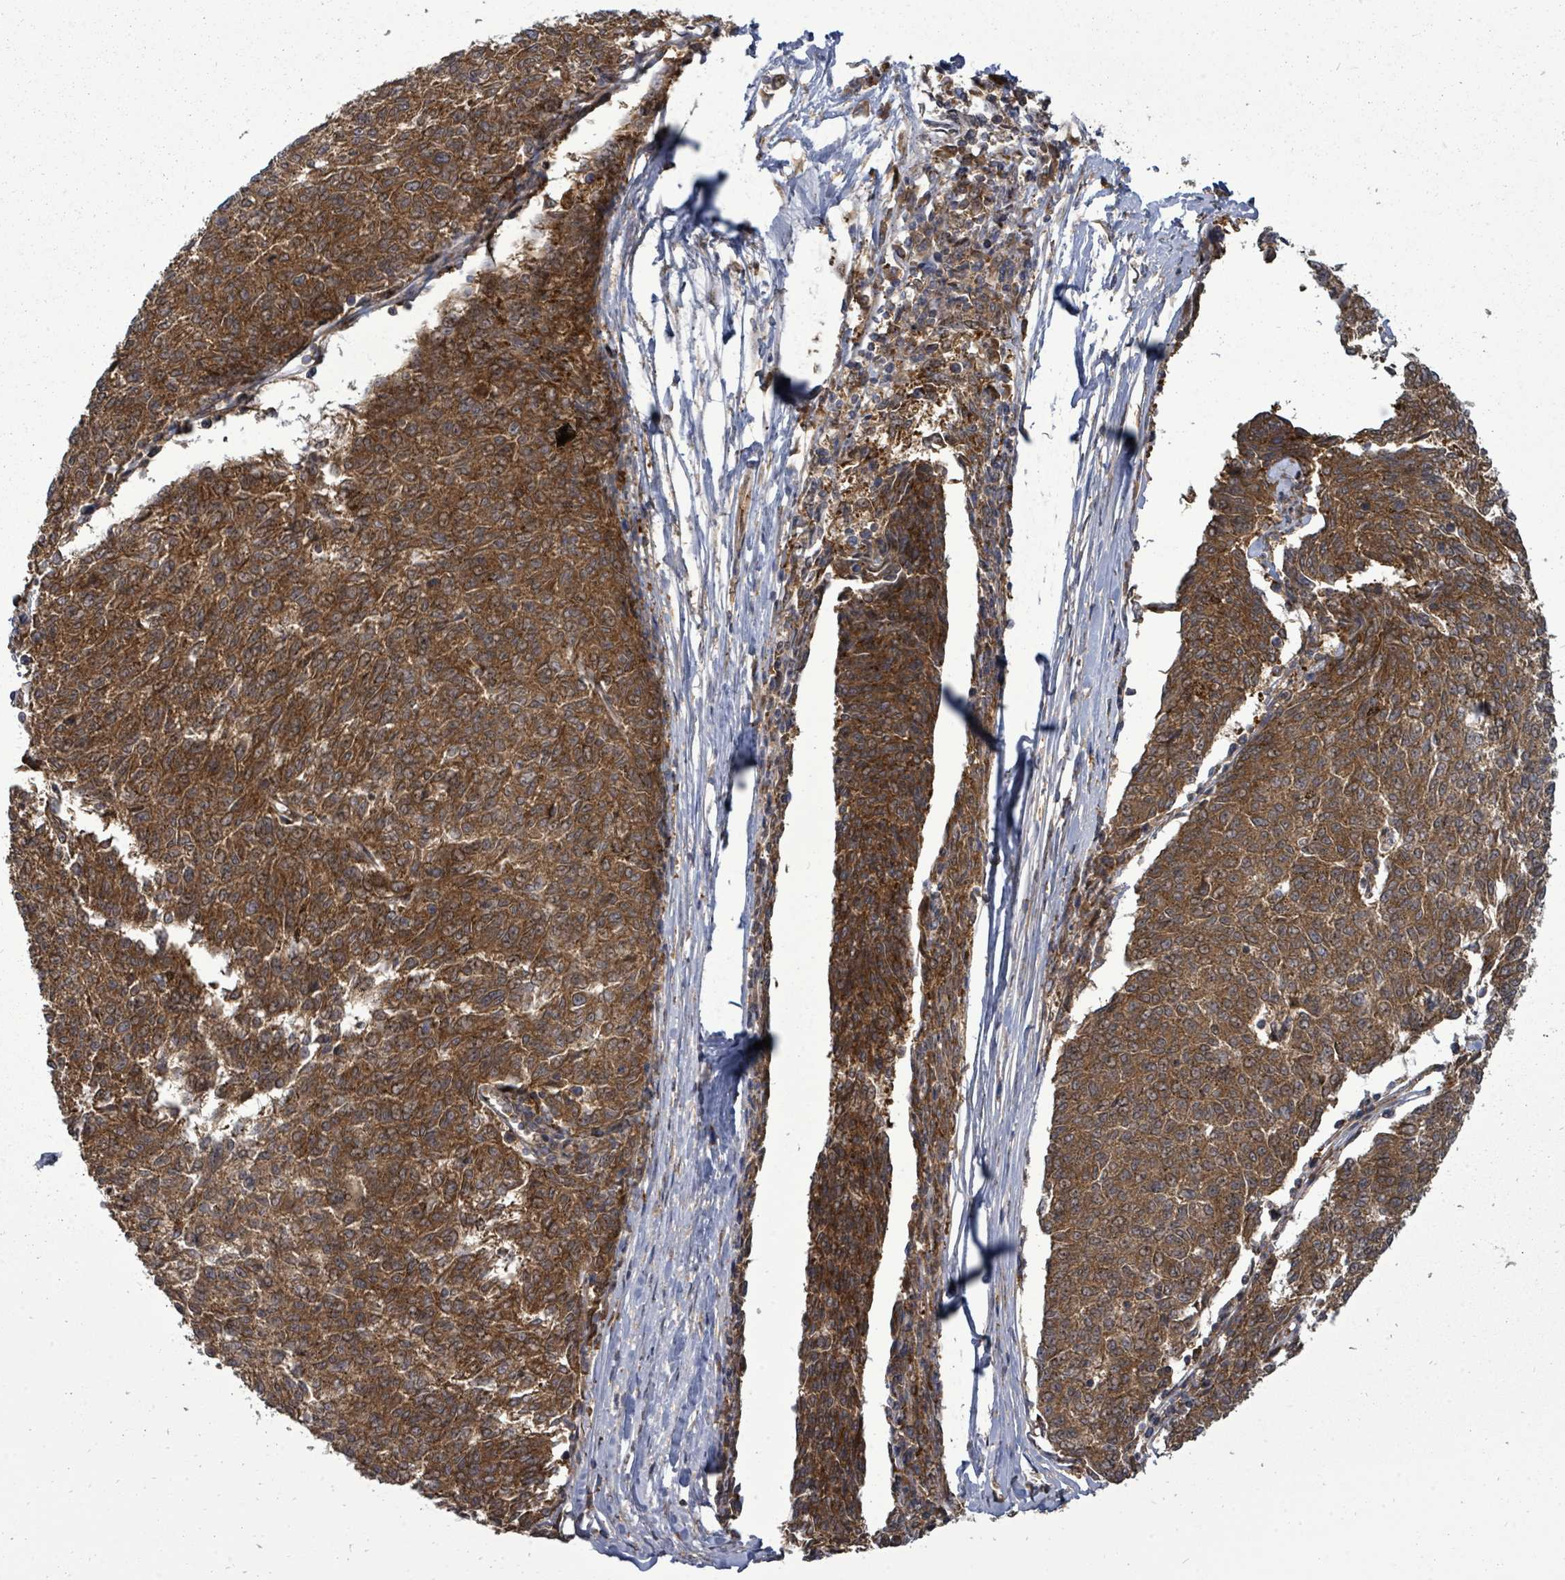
{"staining": {"intensity": "strong", "quantity": ">75%", "location": "cytoplasmic/membranous"}, "tissue": "melanoma", "cell_type": "Tumor cells", "image_type": "cancer", "snomed": [{"axis": "morphology", "description": "Malignant melanoma, NOS"}, {"axis": "topography", "description": "Skin"}], "caption": "The micrograph displays immunohistochemical staining of malignant melanoma. There is strong cytoplasmic/membranous expression is identified in about >75% of tumor cells. Nuclei are stained in blue.", "gene": "EIF3C", "patient": {"sex": "female", "age": 72}}